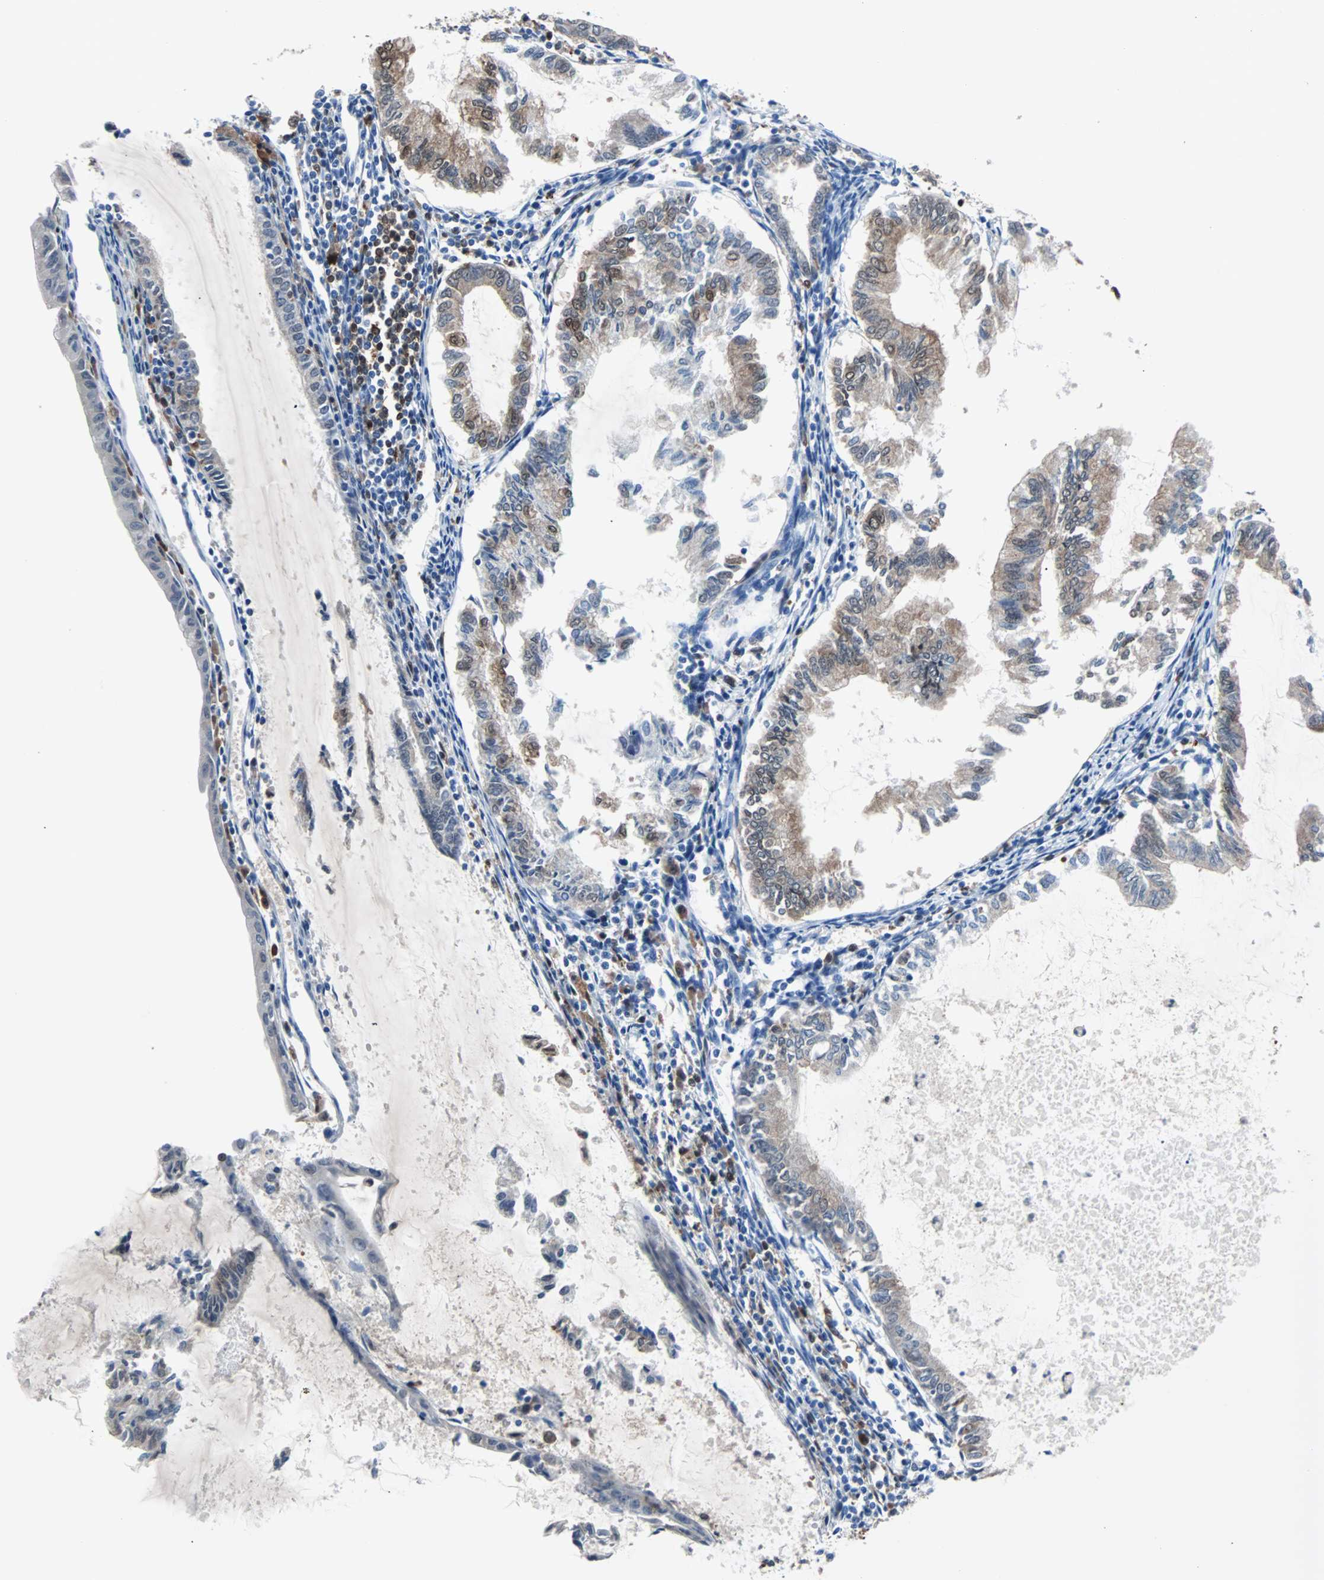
{"staining": {"intensity": "weak", "quantity": "25%-75%", "location": "cytoplasmic/membranous"}, "tissue": "endometrial cancer", "cell_type": "Tumor cells", "image_type": "cancer", "snomed": [{"axis": "morphology", "description": "Adenocarcinoma, NOS"}, {"axis": "topography", "description": "Endometrium"}], "caption": "The immunohistochemical stain highlights weak cytoplasmic/membranous positivity in tumor cells of adenocarcinoma (endometrial) tissue.", "gene": "SYK", "patient": {"sex": "female", "age": 86}}